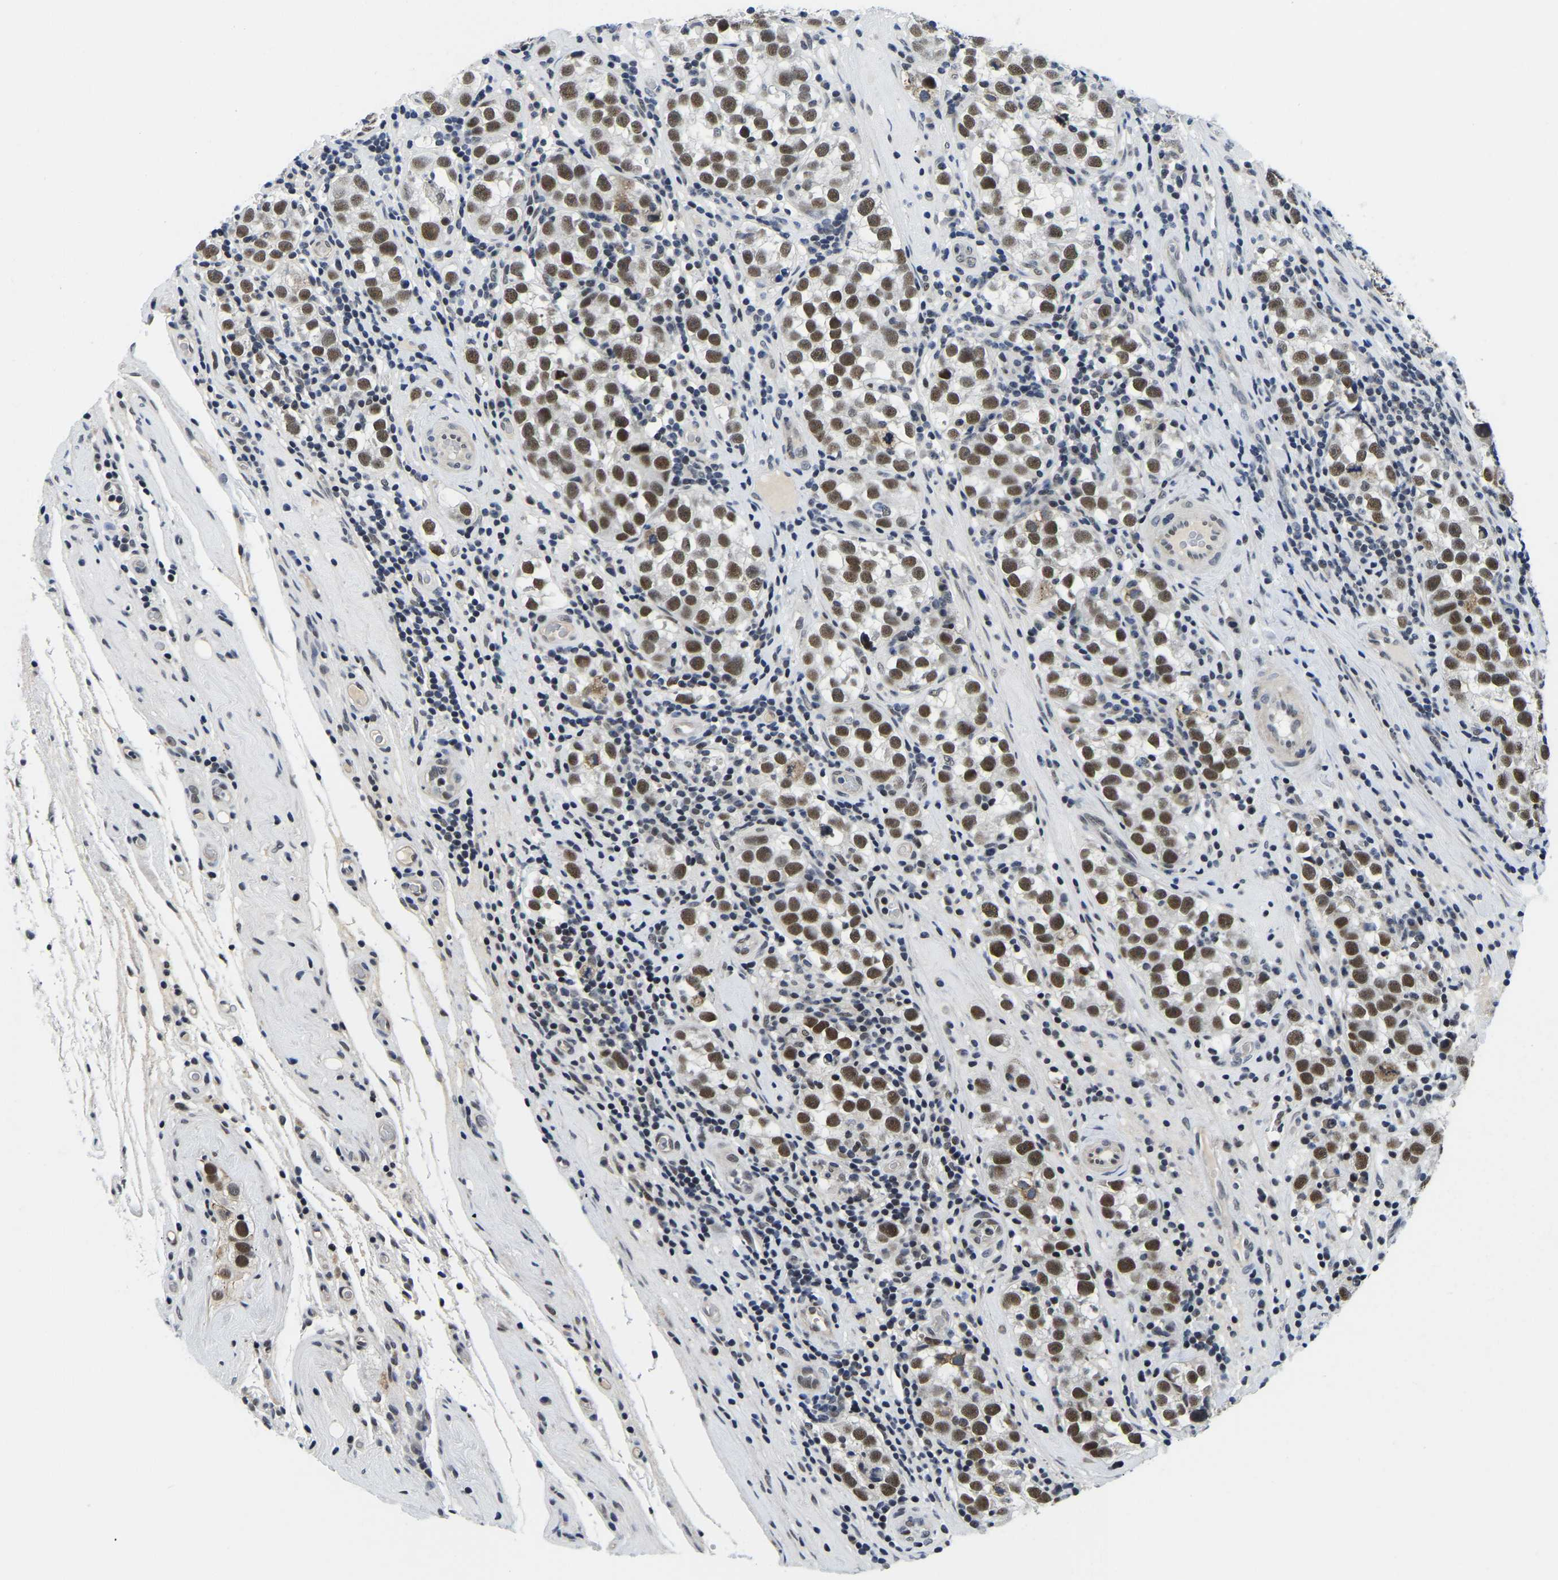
{"staining": {"intensity": "moderate", "quantity": ">75%", "location": "nuclear"}, "tissue": "testis cancer", "cell_type": "Tumor cells", "image_type": "cancer", "snomed": [{"axis": "morphology", "description": "Normal tissue, NOS"}, {"axis": "morphology", "description": "Seminoma, NOS"}, {"axis": "topography", "description": "Testis"}], "caption": "Tumor cells show medium levels of moderate nuclear expression in approximately >75% of cells in human seminoma (testis).", "gene": "POLDIP3", "patient": {"sex": "male", "age": 43}}